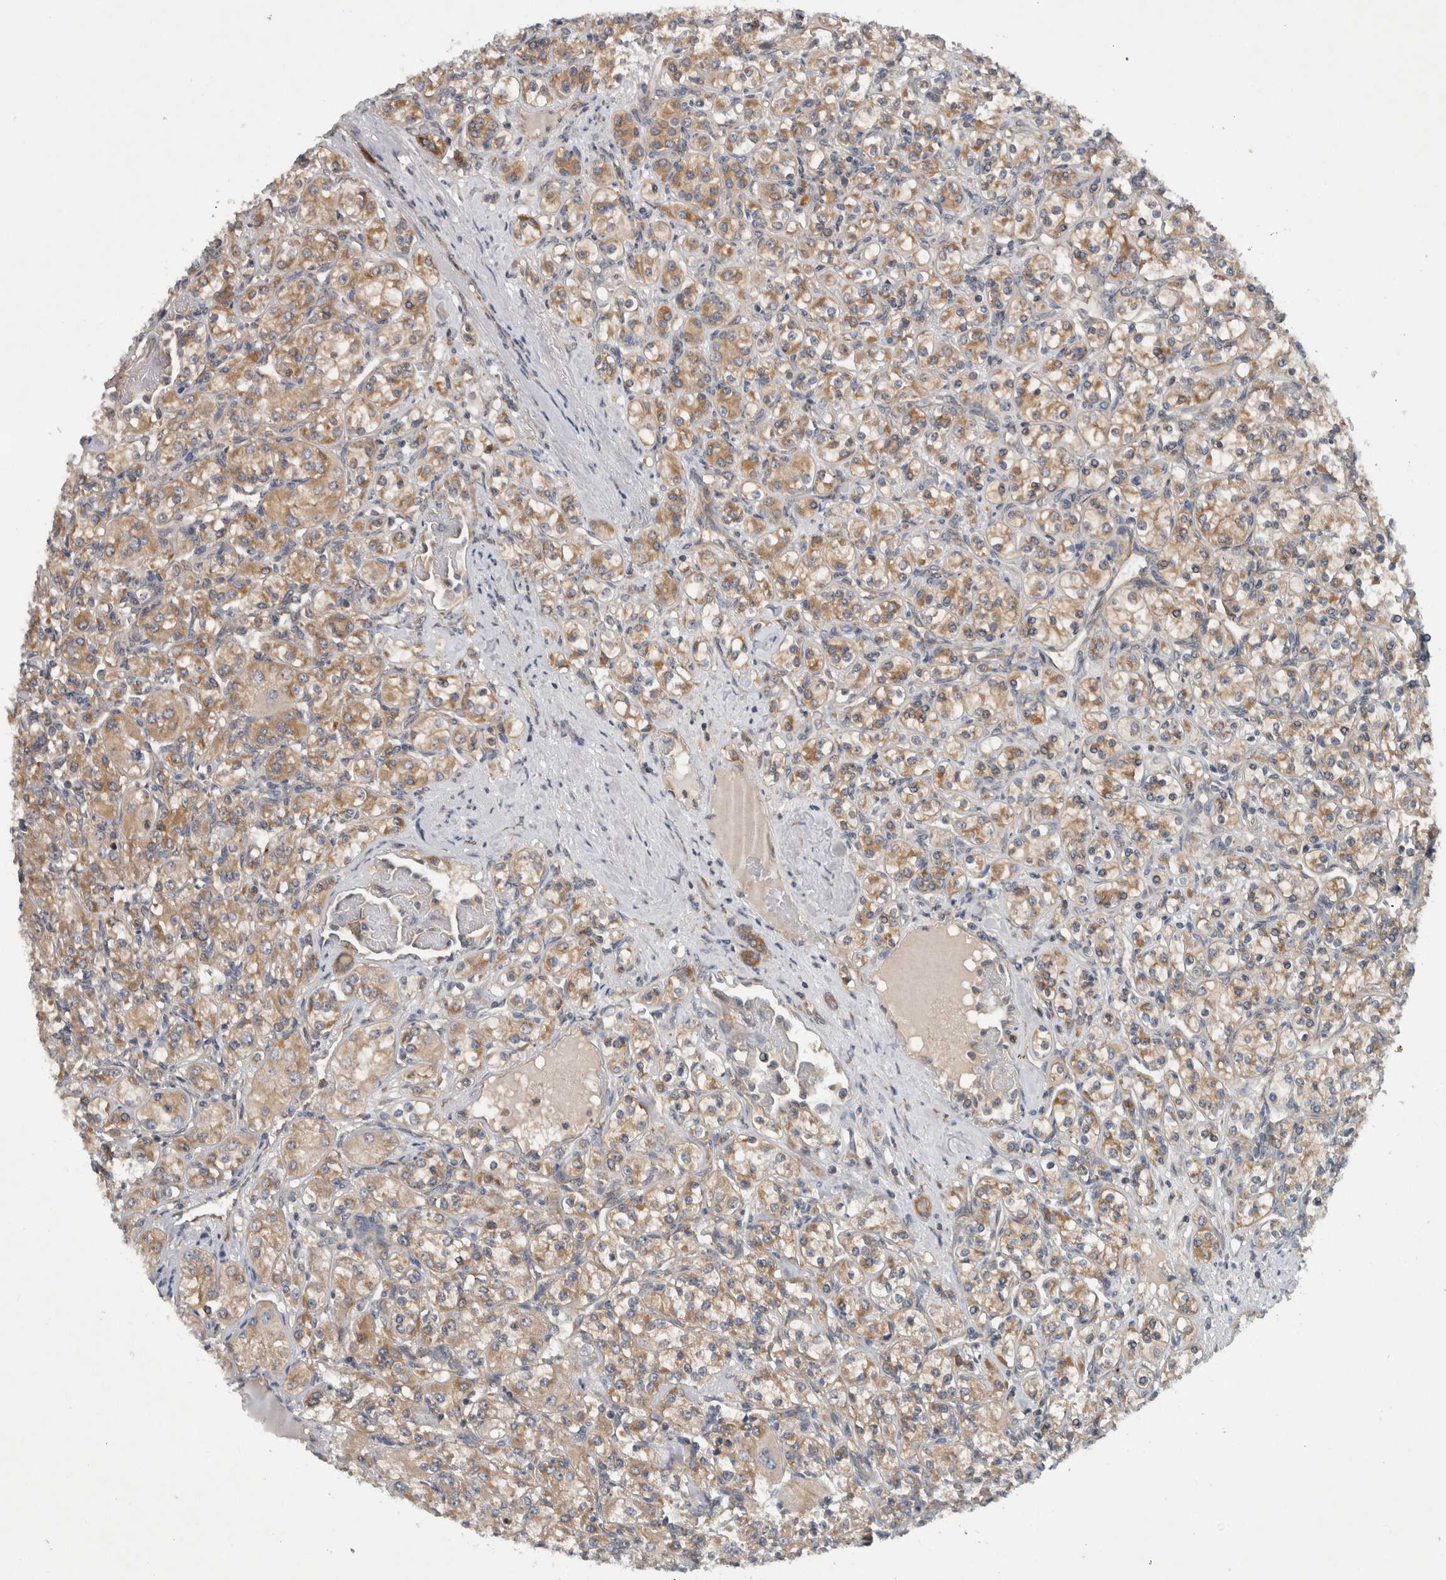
{"staining": {"intensity": "moderate", "quantity": ">75%", "location": "cytoplasmic/membranous"}, "tissue": "renal cancer", "cell_type": "Tumor cells", "image_type": "cancer", "snomed": [{"axis": "morphology", "description": "Adenocarcinoma, NOS"}, {"axis": "topography", "description": "Kidney"}], "caption": "Protein expression analysis of human renal adenocarcinoma reveals moderate cytoplasmic/membranous staining in approximately >75% of tumor cells.", "gene": "PDCD2", "patient": {"sex": "male", "age": 77}}